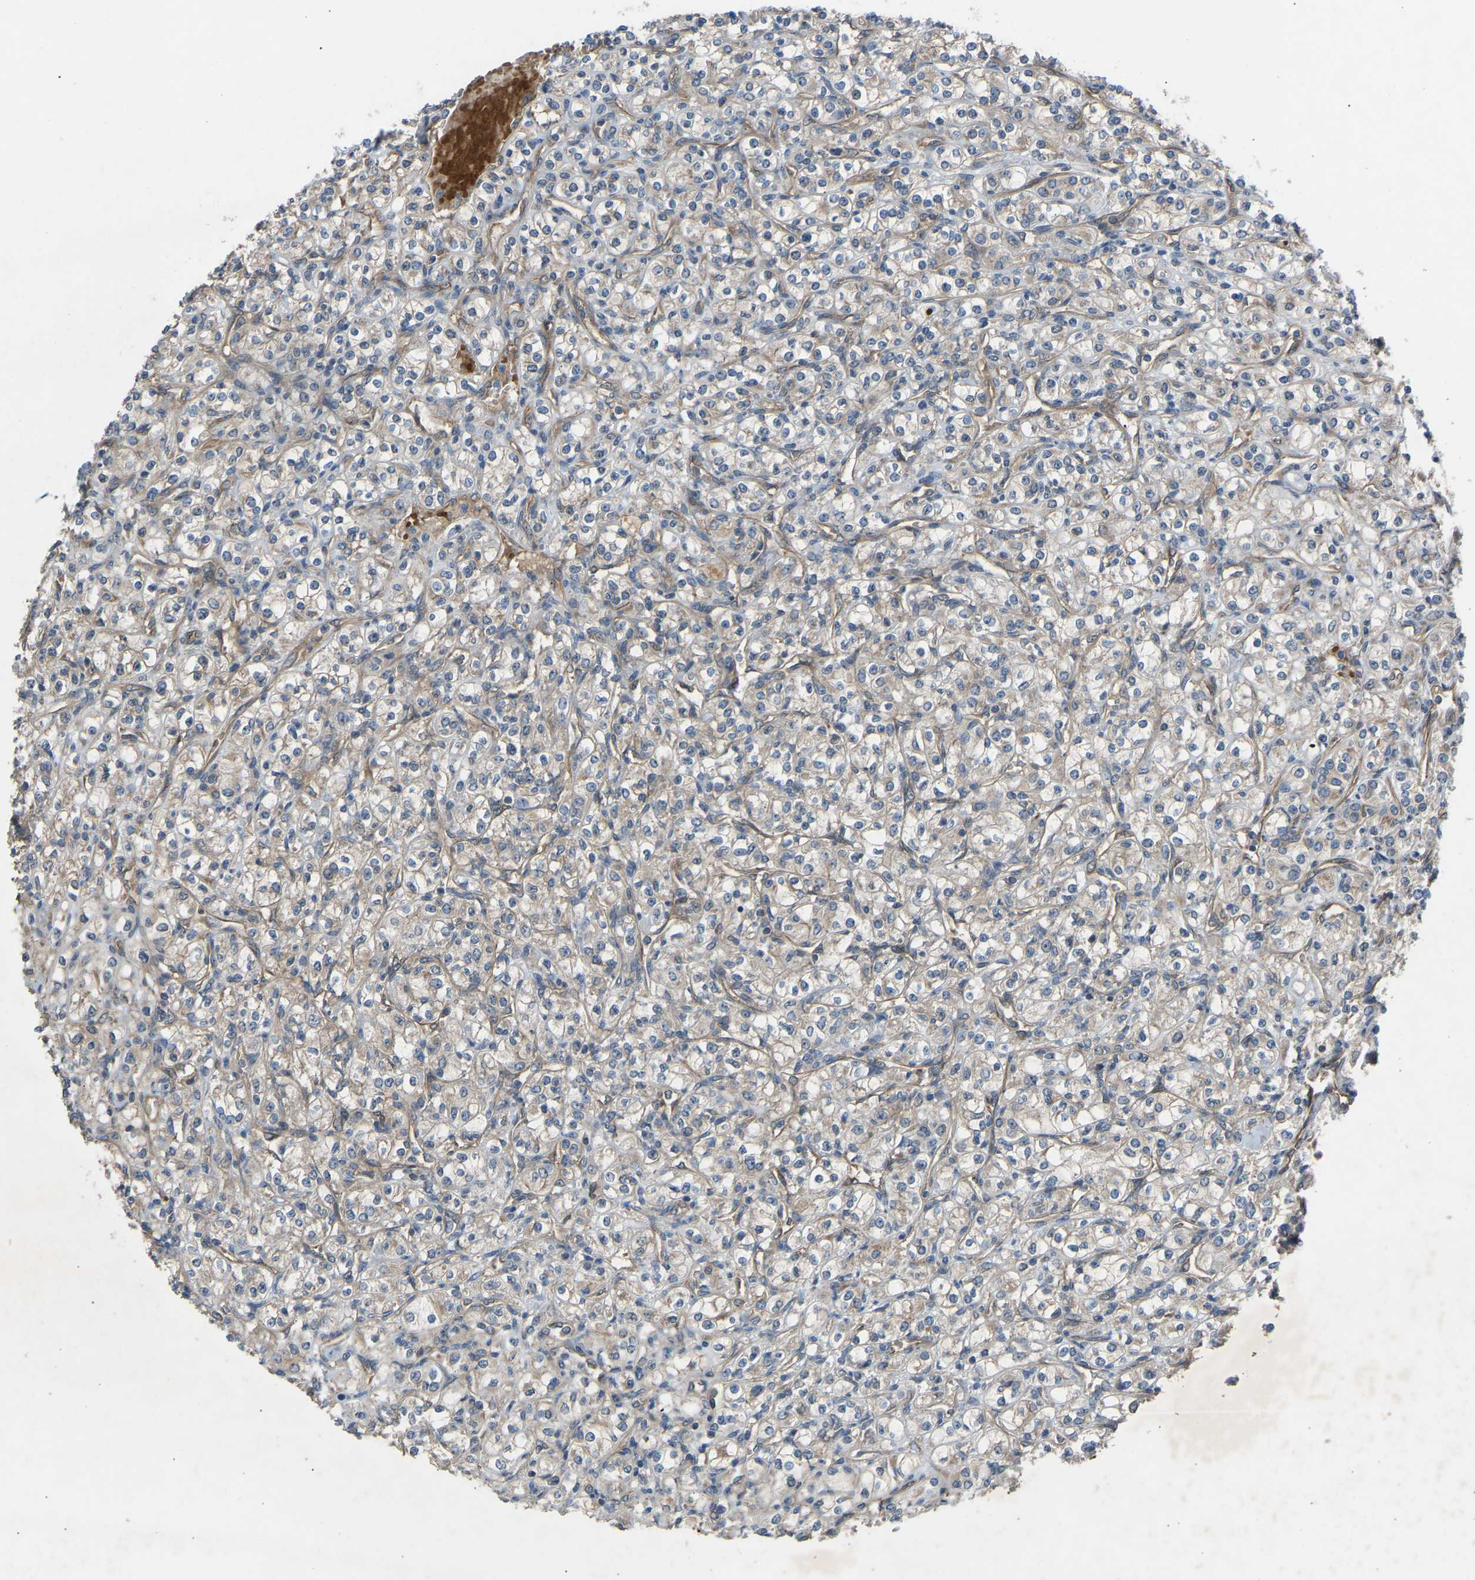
{"staining": {"intensity": "negative", "quantity": "none", "location": "none"}, "tissue": "renal cancer", "cell_type": "Tumor cells", "image_type": "cancer", "snomed": [{"axis": "morphology", "description": "Adenocarcinoma, NOS"}, {"axis": "topography", "description": "Kidney"}], "caption": "Image shows no significant protein positivity in tumor cells of renal adenocarcinoma.", "gene": "GAS2L1", "patient": {"sex": "male", "age": 77}}